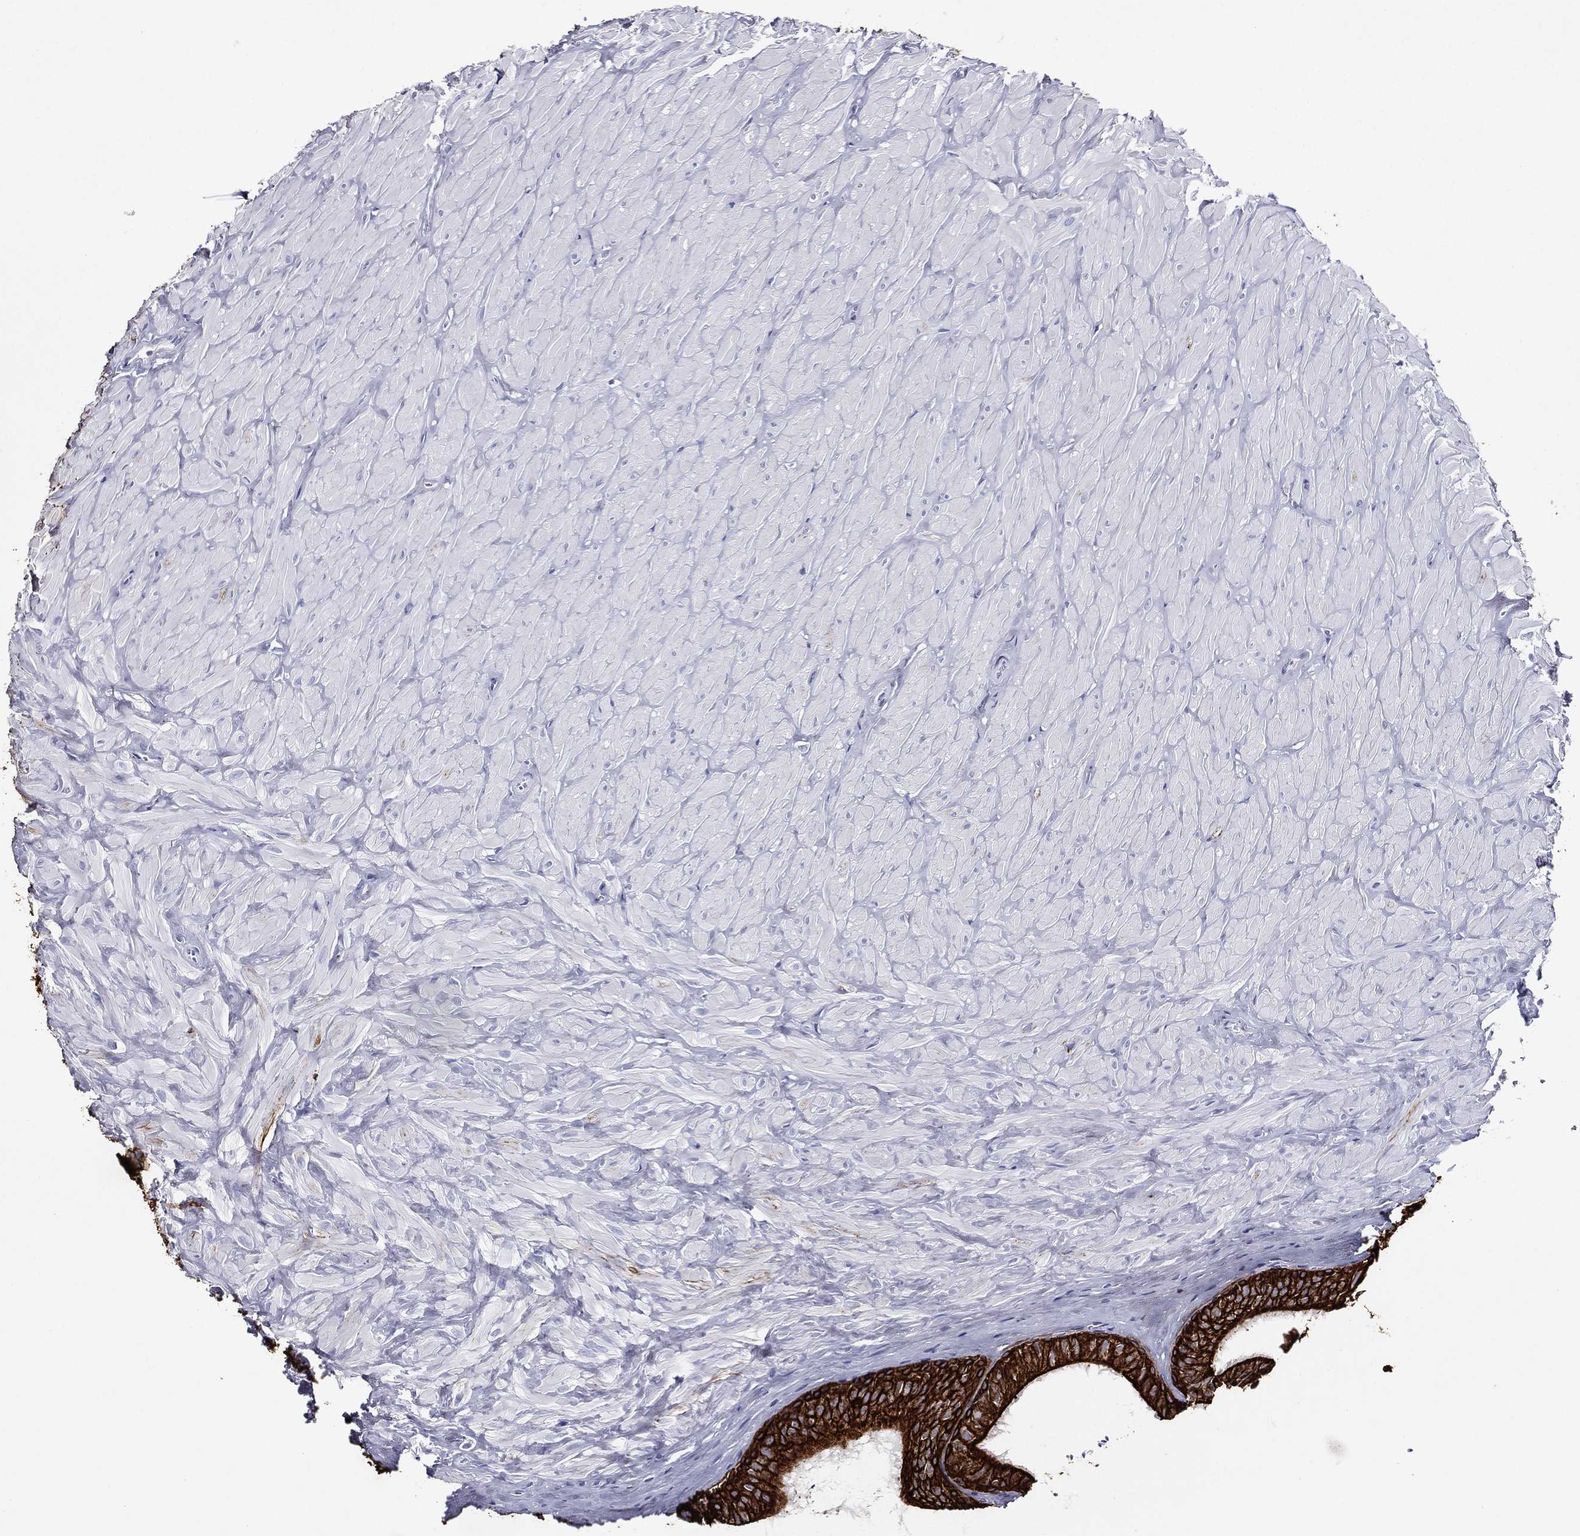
{"staining": {"intensity": "strong", "quantity": ">75%", "location": "cytoplasmic/membranous"}, "tissue": "epididymis", "cell_type": "Glandular cells", "image_type": "normal", "snomed": [{"axis": "morphology", "description": "Normal tissue, NOS"}, {"axis": "topography", "description": "Epididymis"}], "caption": "Protein analysis of normal epididymis exhibits strong cytoplasmic/membranous positivity in about >75% of glandular cells. Immunohistochemistry stains the protein of interest in brown and the nuclei are stained blue.", "gene": "KRT7", "patient": {"sex": "male", "age": 32}}